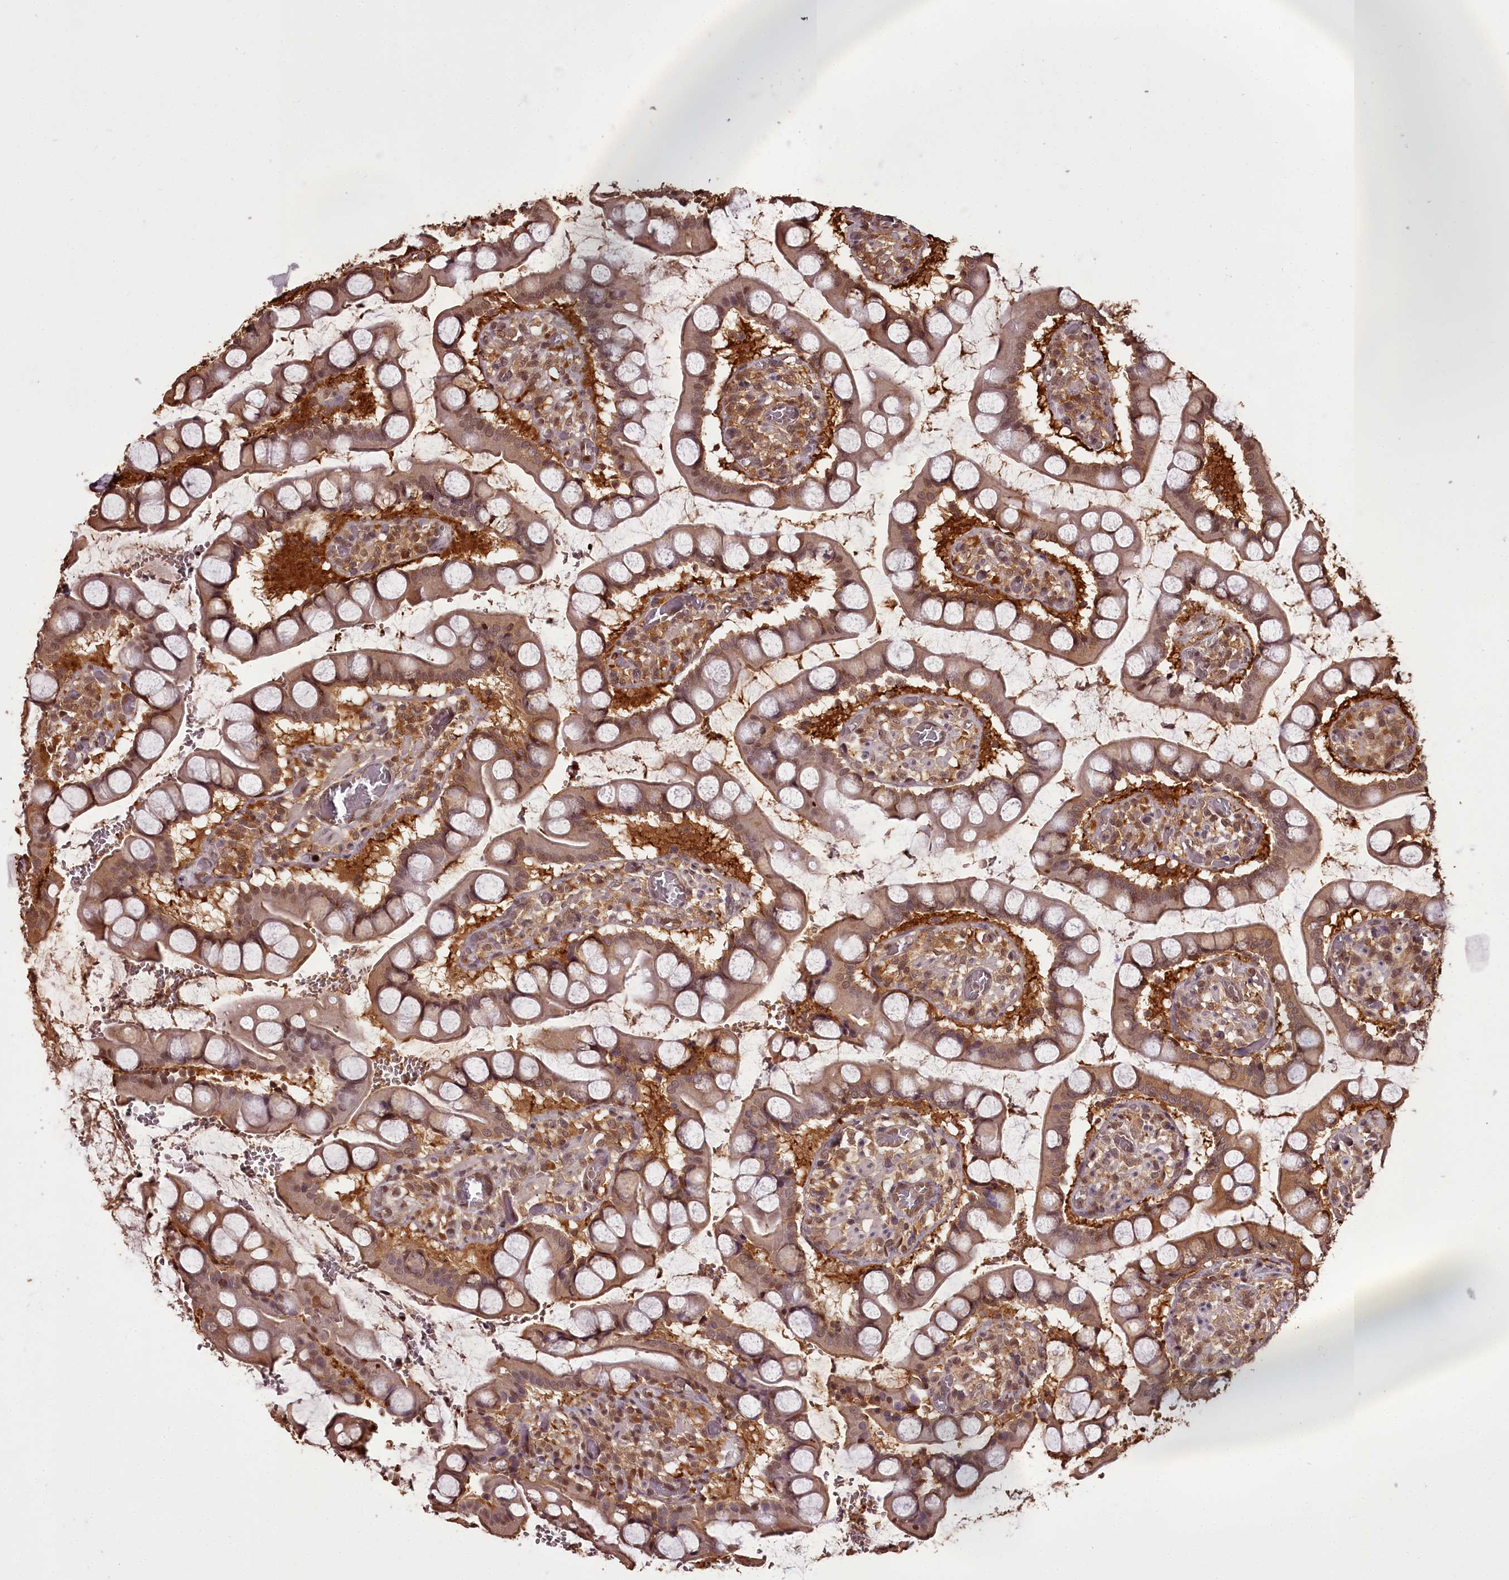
{"staining": {"intensity": "moderate", "quantity": ">75%", "location": "cytoplasmic/membranous,nuclear"}, "tissue": "small intestine", "cell_type": "Glandular cells", "image_type": "normal", "snomed": [{"axis": "morphology", "description": "Normal tissue, NOS"}, {"axis": "topography", "description": "Small intestine"}], "caption": "This micrograph demonstrates immunohistochemistry (IHC) staining of benign human small intestine, with medium moderate cytoplasmic/membranous,nuclear positivity in approximately >75% of glandular cells.", "gene": "NPRL2", "patient": {"sex": "male", "age": 52}}